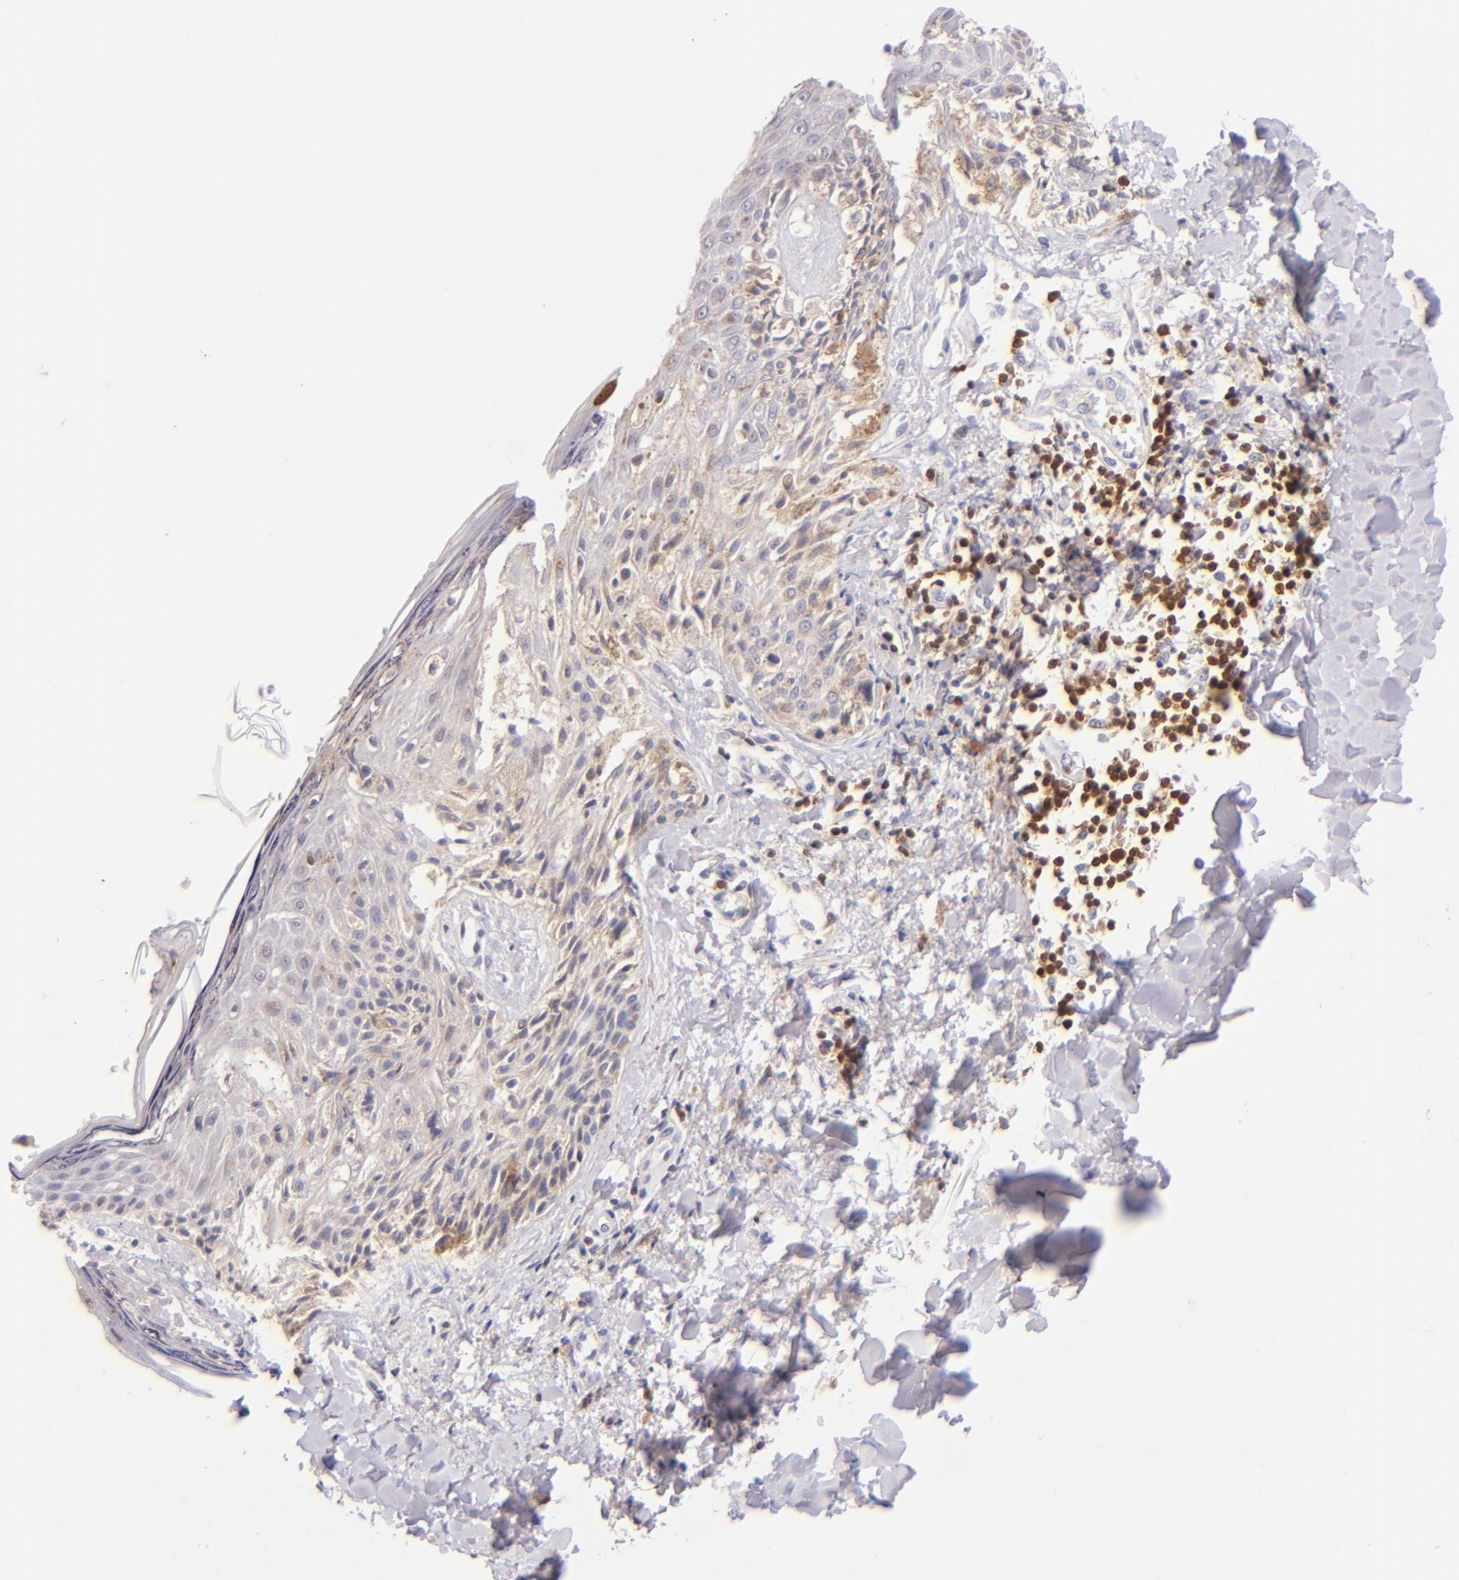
{"staining": {"intensity": "weak", "quantity": ">75%", "location": "cytoplasmic/membranous"}, "tissue": "melanoma", "cell_type": "Tumor cells", "image_type": "cancer", "snomed": [{"axis": "morphology", "description": "Malignant melanoma, NOS"}, {"axis": "topography", "description": "Skin"}], "caption": "This is an image of immunohistochemistry staining of melanoma, which shows weak positivity in the cytoplasmic/membranous of tumor cells.", "gene": "ZAP70", "patient": {"sex": "female", "age": 82}}